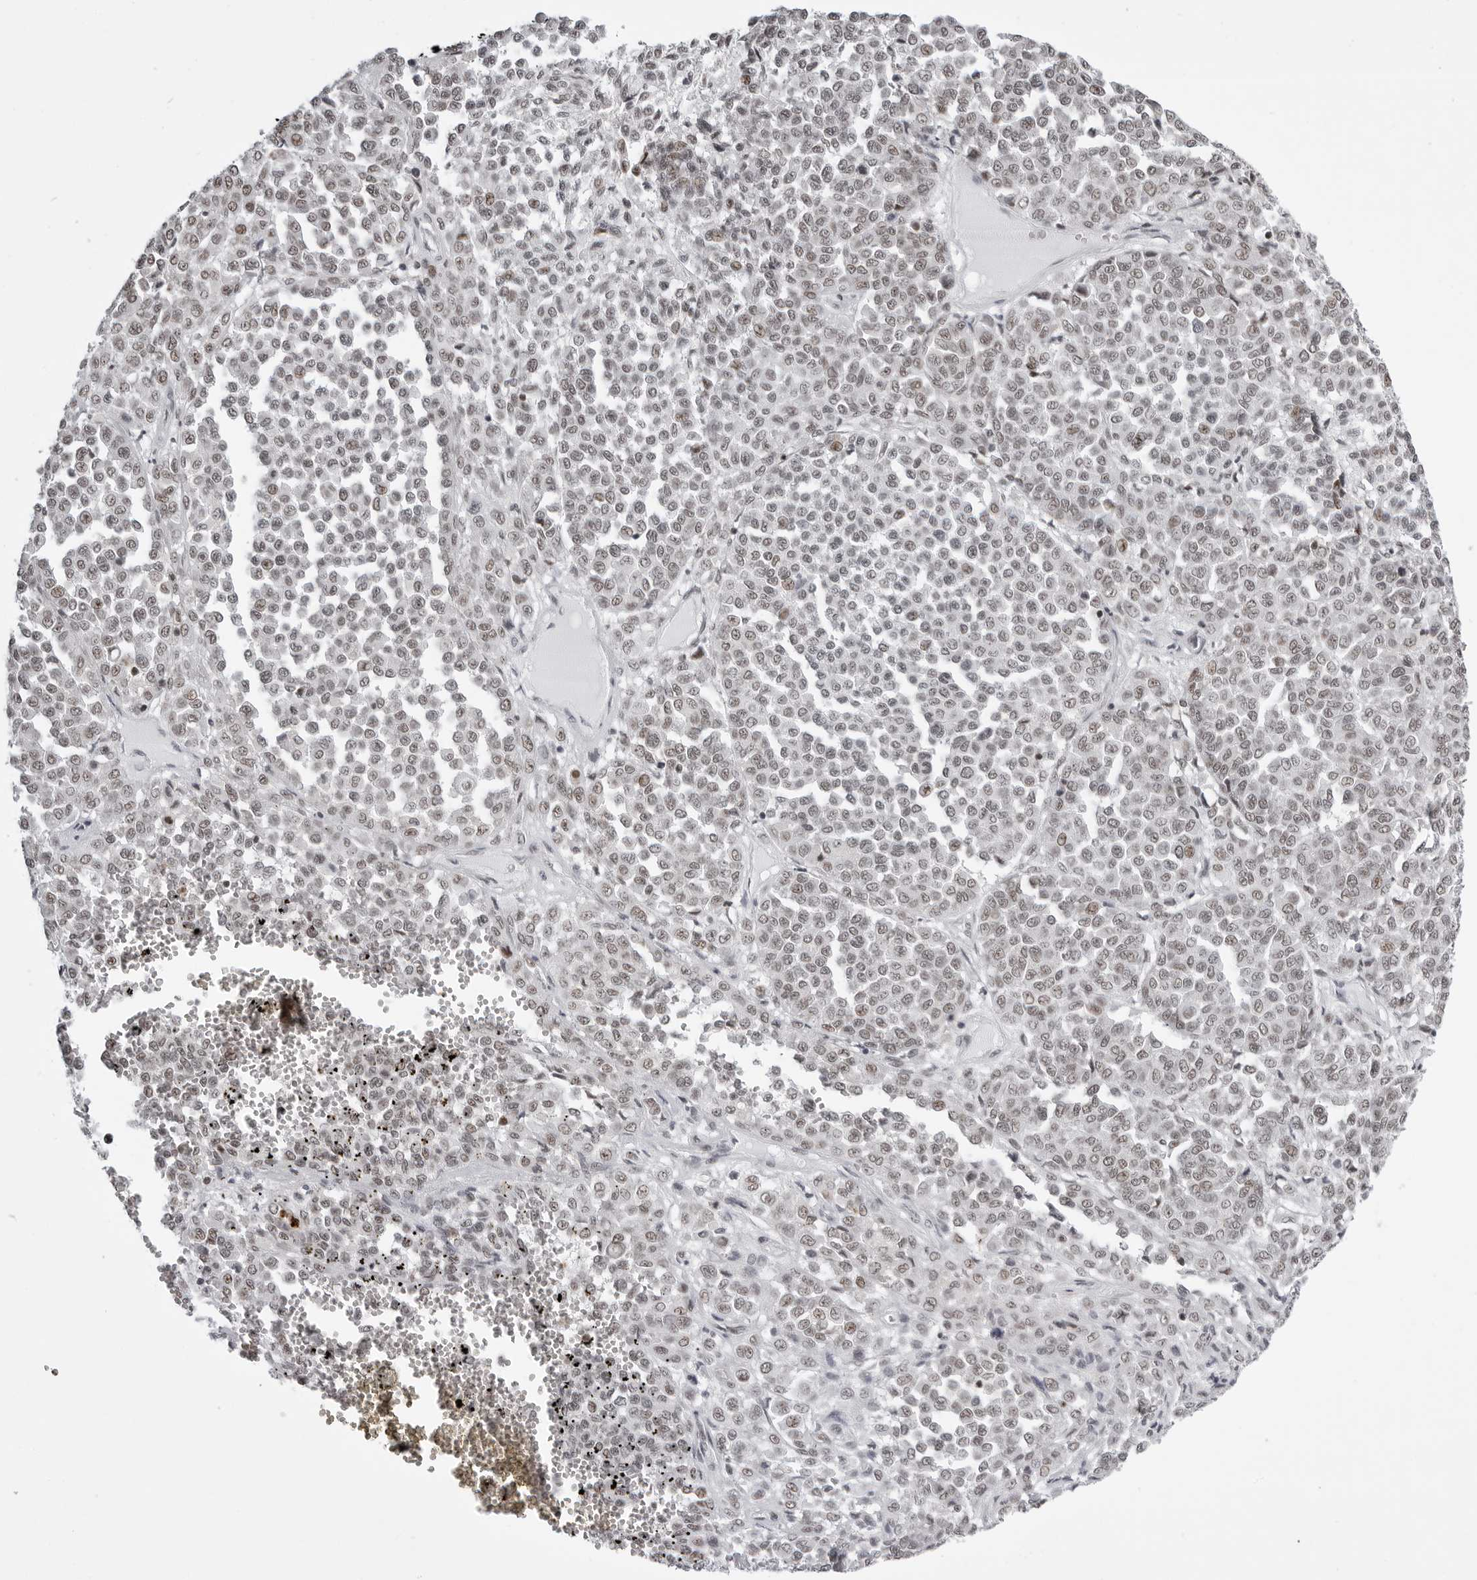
{"staining": {"intensity": "weak", "quantity": "25%-75%", "location": "nuclear"}, "tissue": "melanoma", "cell_type": "Tumor cells", "image_type": "cancer", "snomed": [{"axis": "morphology", "description": "Malignant melanoma, Metastatic site"}, {"axis": "topography", "description": "Pancreas"}], "caption": "Melanoma stained for a protein (brown) shows weak nuclear positive positivity in about 25%-75% of tumor cells.", "gene": "WRAP53", "patient": {"sex": "female", "age": 30}}